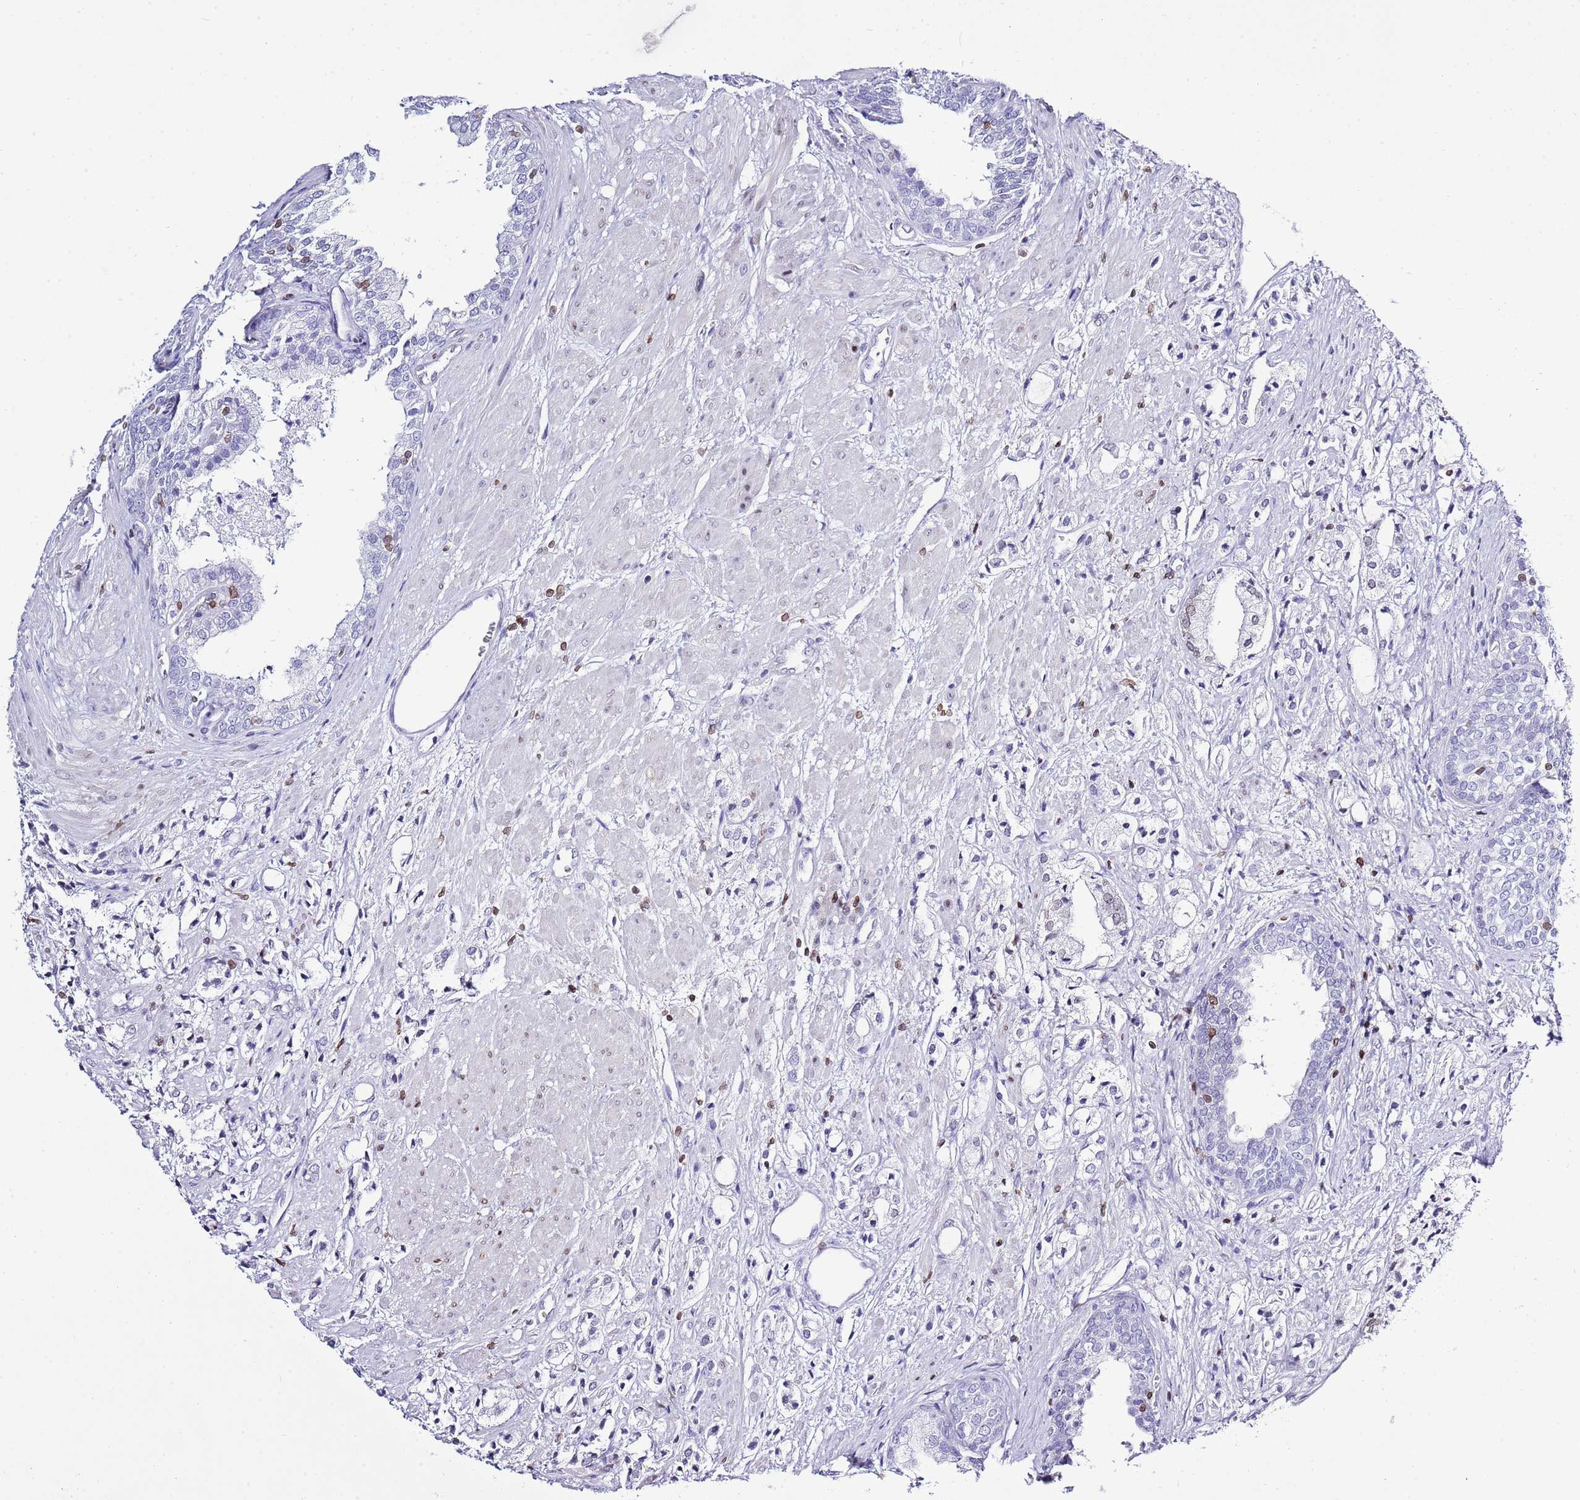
{"staining": {"intensity": "weak", "quantity": "<25%", "location": "cytoplasmic/membranous,nuclear"}, "tissue": "prostate cancer", "cell_type": "Tumor cells", "image_type": "cancer", "snomed": [{"axis": "morphology", "description": "Adenocarcinoma, High grade"}, {"axis": "topography", "description": "Prostate"}], "caption": "Tumor cells show no significant staining in prostate cancer.", "gene": "LBR", "patient": {"sex": "male", "age": 50}}